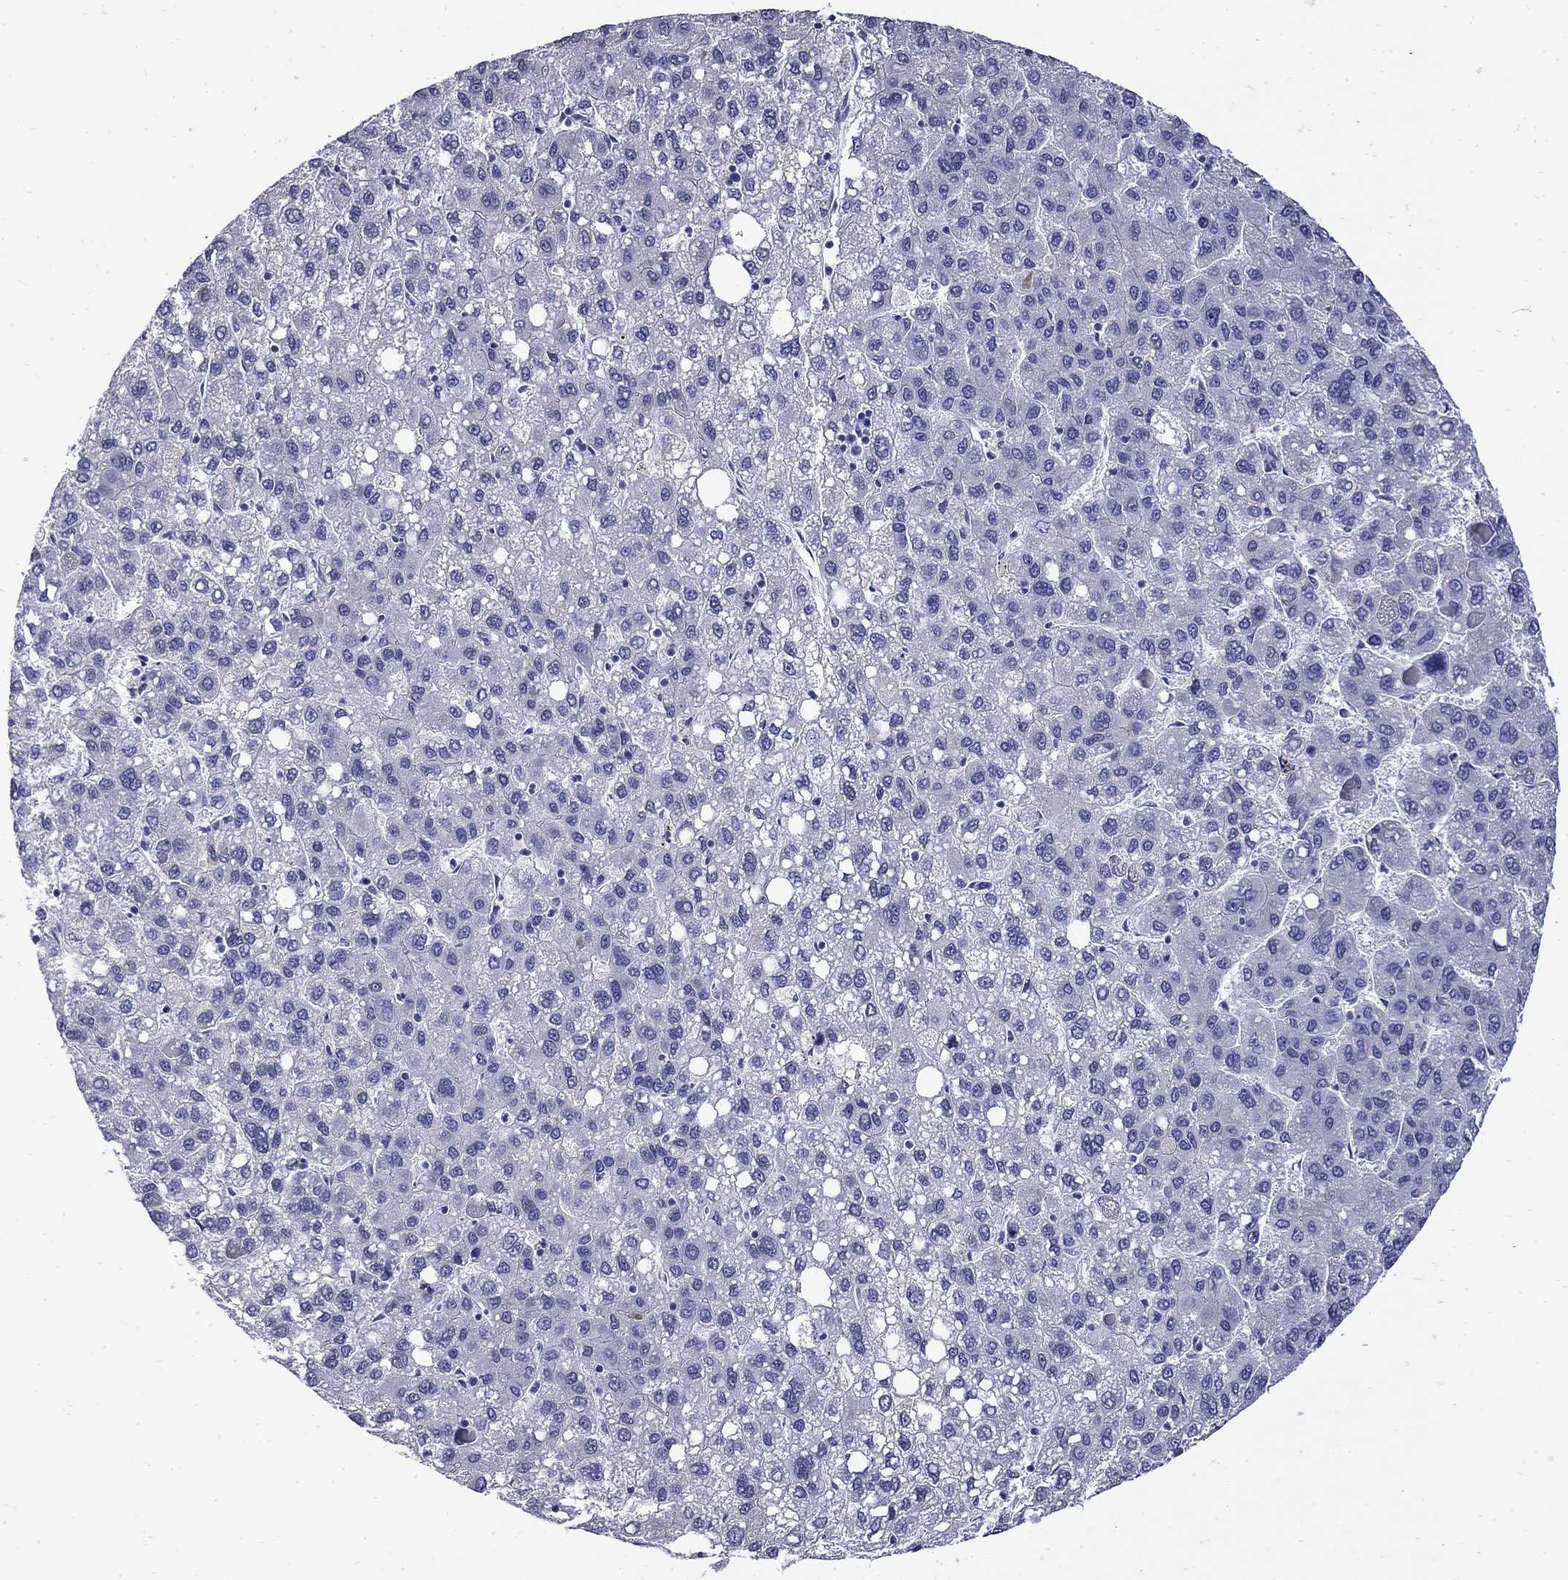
{"staining": {"intensity": "negative", "quantity": "none", "location": "none"}, "tissue": "liver cancer", "cell_type": "Tumor cells", "image_type": "cancer", "snomed": [{"axis": "morphology", "description": "Carcinoma, Hepatocellular, NOS"}, {"axis": "topography", "description": "Liver"}], "caption": "Tumor cells are negative for protein expression in human liver cancer.", "gene": "MGARP", "patient": {"sex": "female", "age": 82}}